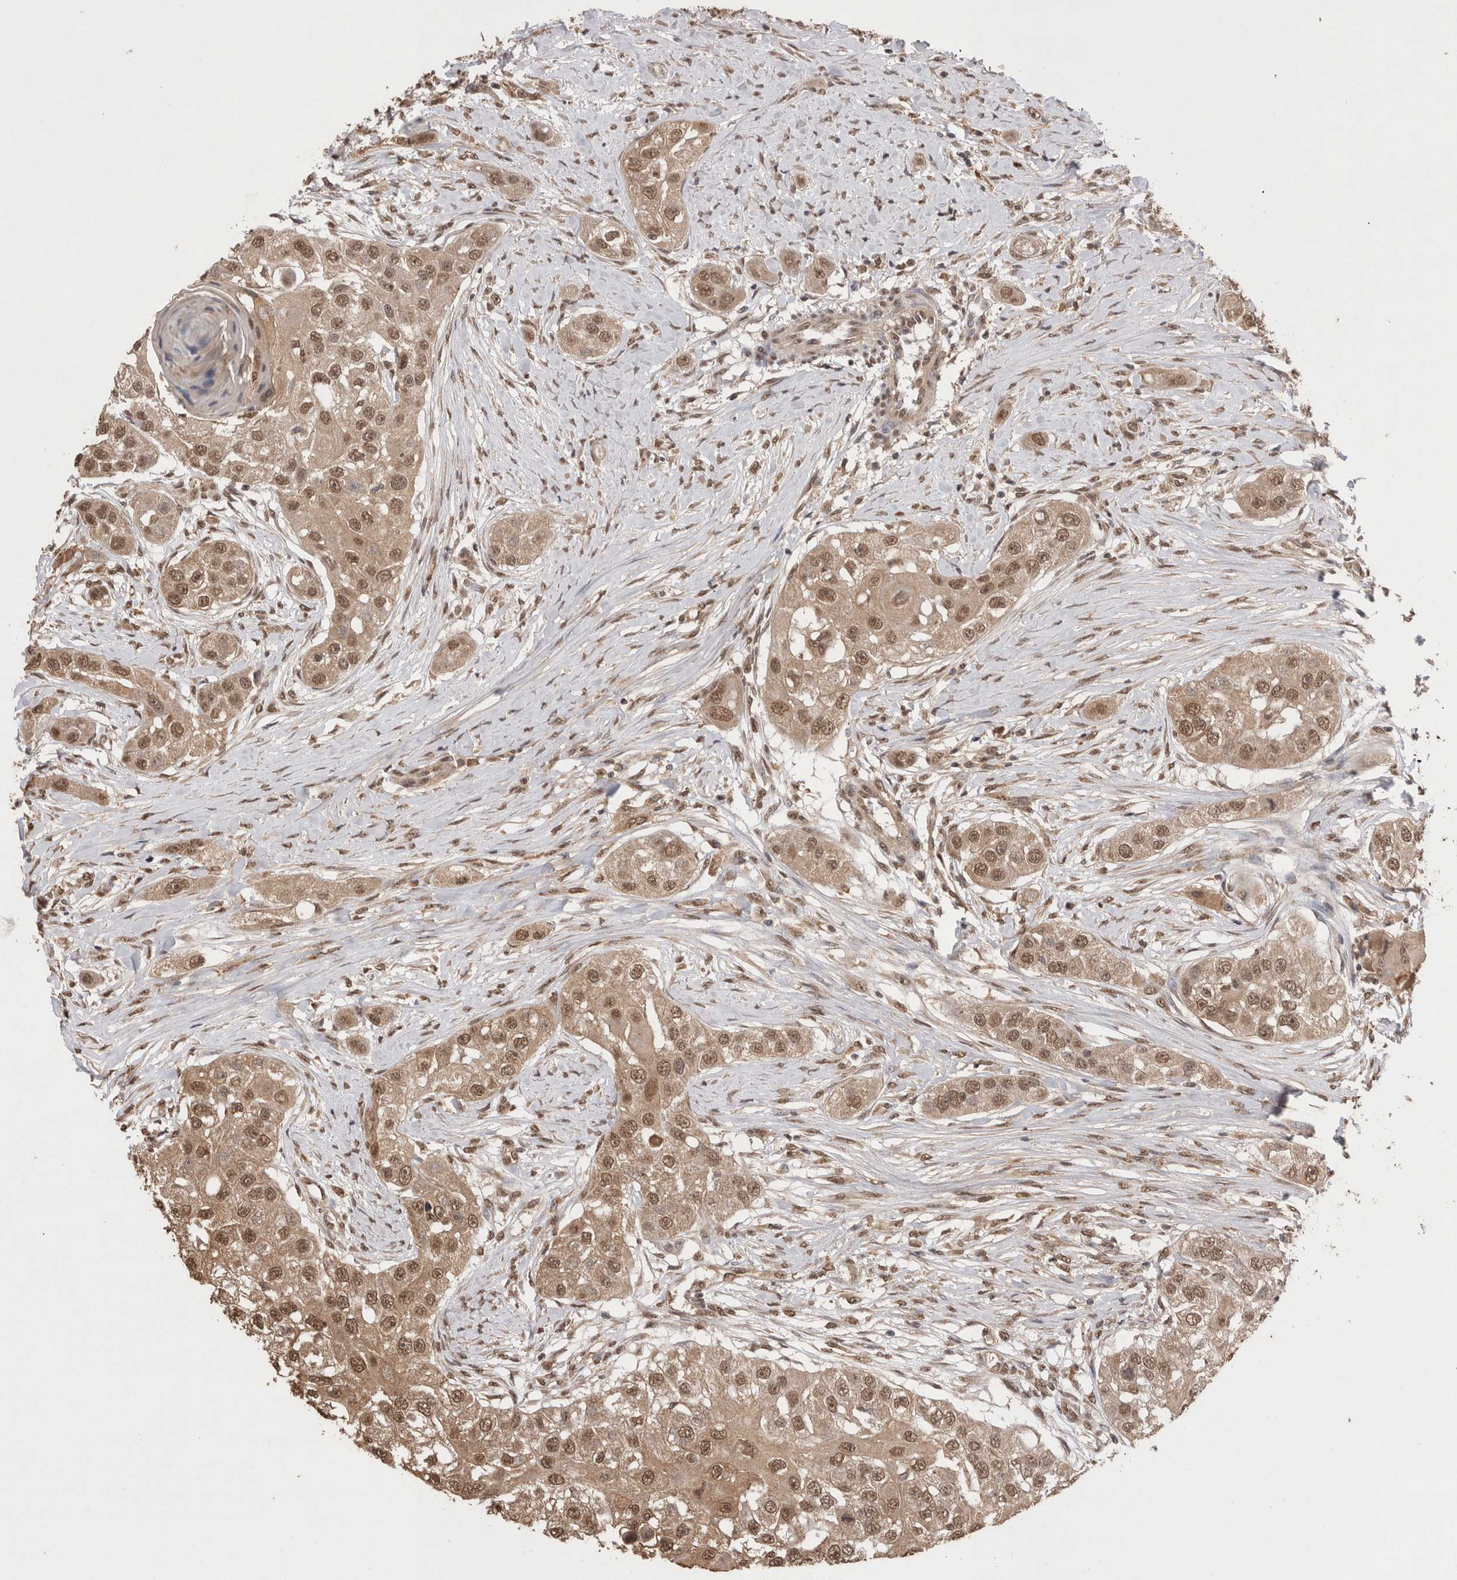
{"staining": {"intensity": "moderate", "quantity": ">75%", "location": "nuclear"}, "tissue": "head and neck cancer", "cell_type": "Tumor cells", "image_type": "cancer", "snomed": [{"axis": "morphology", "description": "Normal tissue, NOS"}, {"axis": "morphology", "description": "Squamous cell carcinoma, NOS"}, {"axis": "topography", "description": "Skeletal muscle"}, {"axis": "topography", "description": "Head-Neck"}], "caption": "A high-resolution photomicrograph shows immunohistochemistry (IHC) staining of head and neck cancer (squamous cell carcinoma), which exhibits moderate nuclear staining in about >75% of tumor cells. Immunohistochemistry (ihc) stains the protein in brown and the nuclei are stained blue.", "gene": "GRK5", "patient": {"sex": "male", "age": 51}}